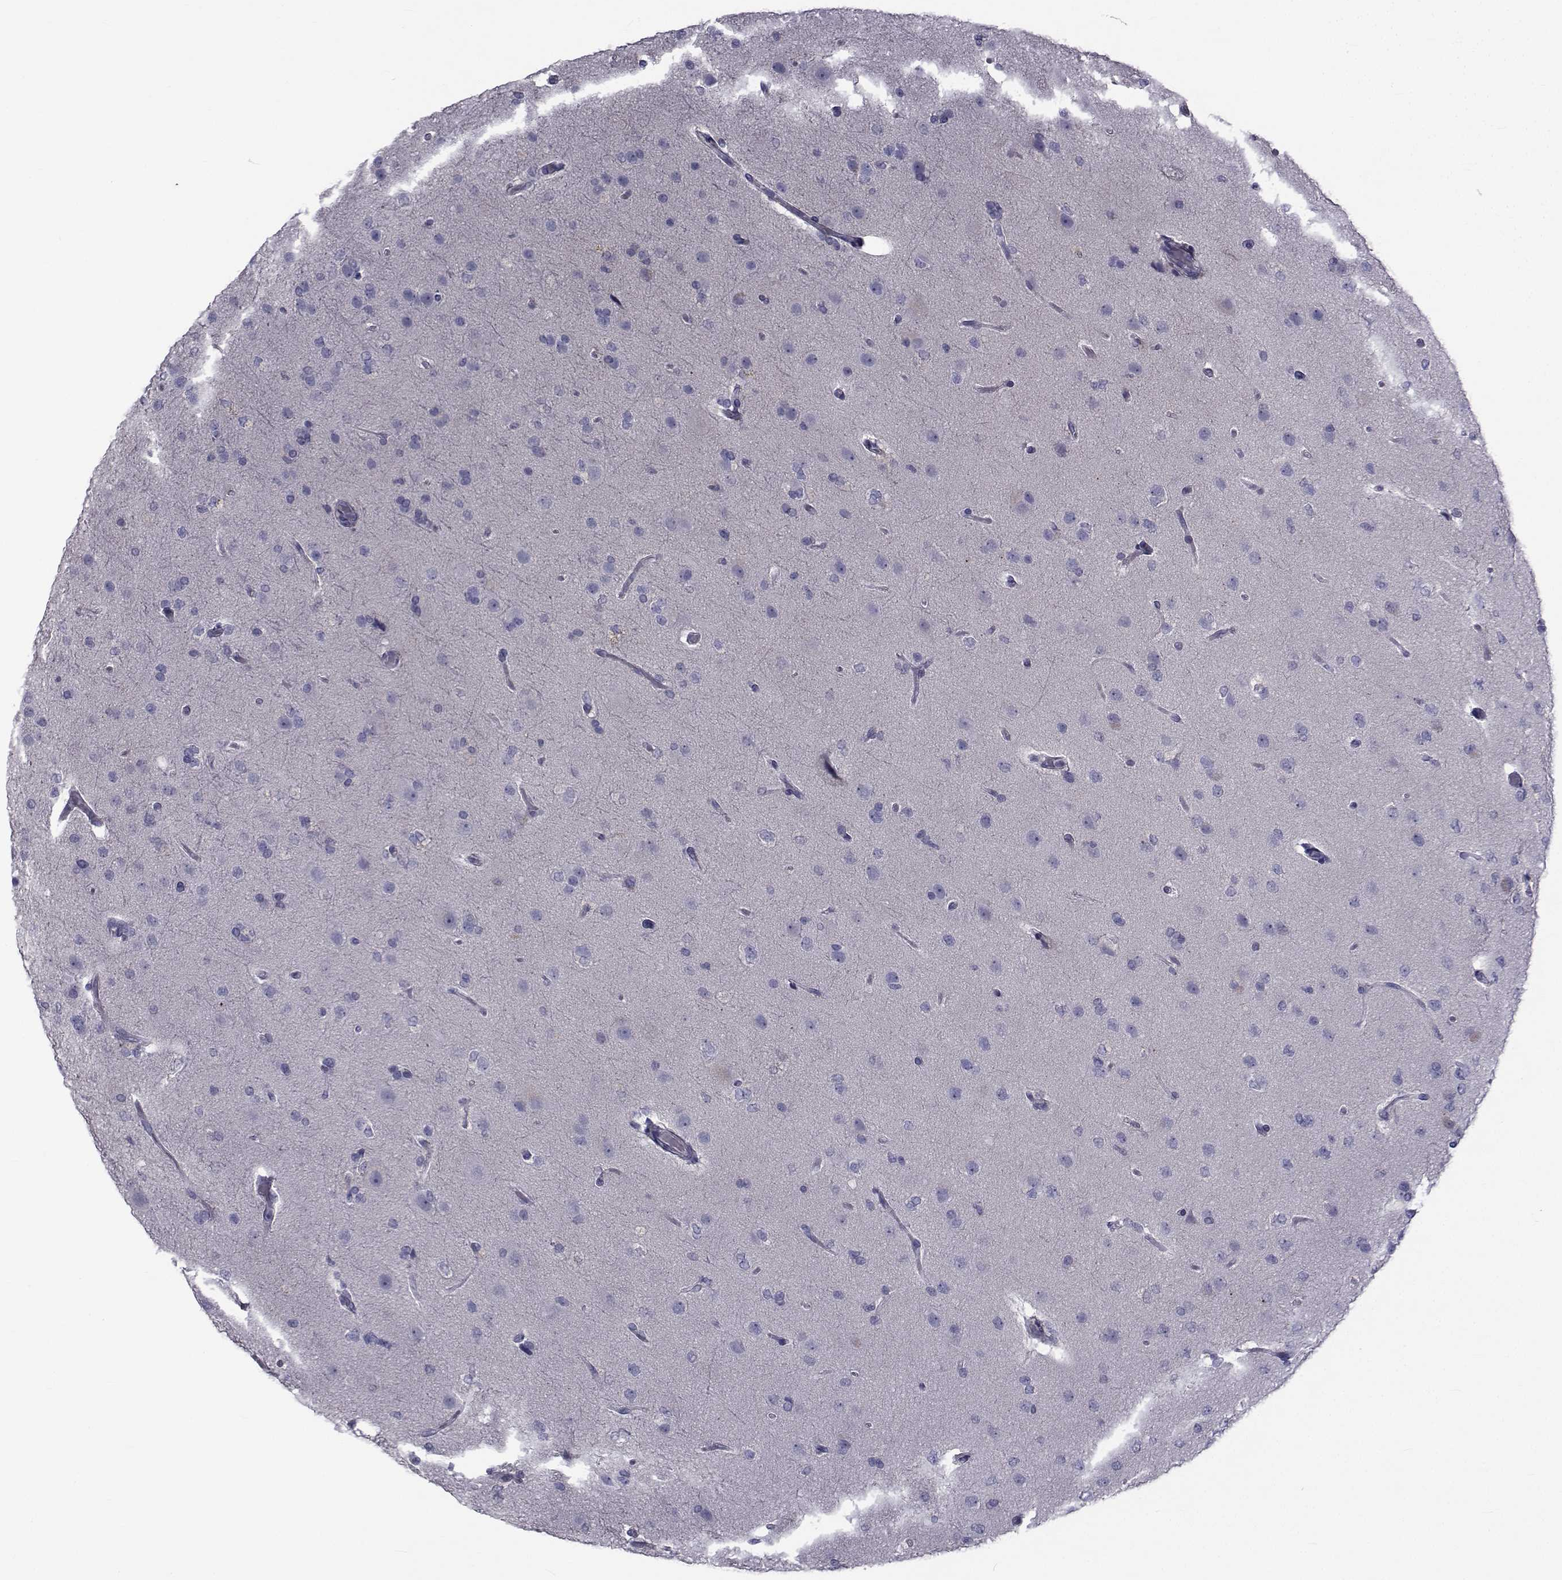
{"staining": {"intensity": "negative", "quantity": "none", "location": "none"}, "tissue": "glioma", "cell_type": "Tumor cells", "image_type": "cancer", "snomed": [{"axis": "morphology", "description": "Glioma, malignant, High grade"}, {"axis": "topography", "description": "Brain"}], "caption": "Immunohistochemical staining of high-grade glioma (malignant) displays no significant expression in tumor cells.", "gene": "FDXR", "patient": {"sex": "male", "age": 68}}